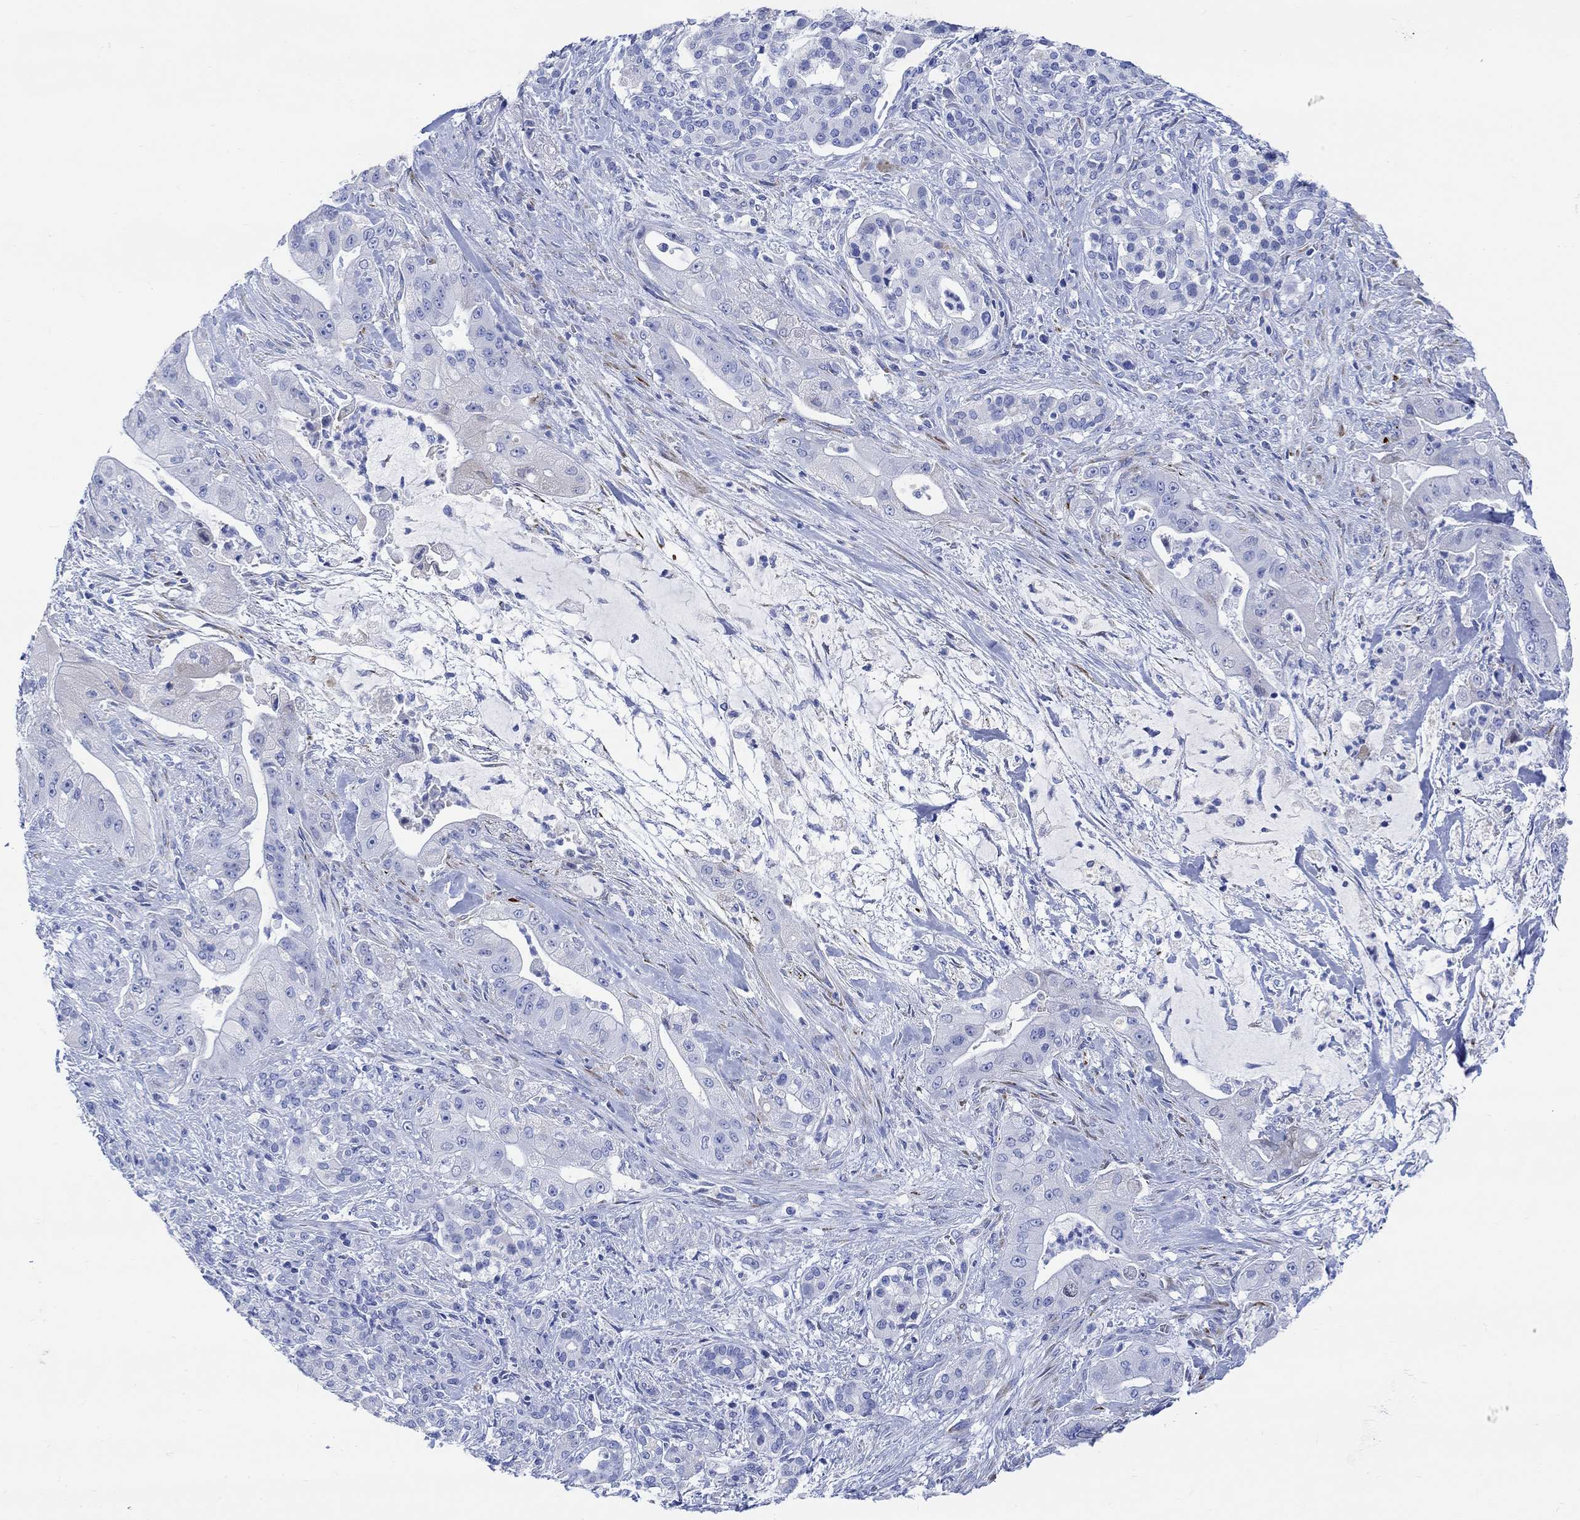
{"staining": {"intensity": "negative", "quantity": "none", "location": "none"}, "tissue": "pancreatic cancer", "cell_type": "Tumor cells", "image_type": "cancer", "snomed": [{"axis": "morphology", "description": "Normal tissue, NOS"}, {"axis": "morphology", "description": "Inflammation, NOS"}, {"axis": "morphology", "description": "Adenocarcinoma, NOS"}, {"axis": "topography", "description": "Pancreas"}], "caption": "There is no significant positivity in tumor cells of pancreatic adenocarcinoma.", "gene": "MYL1", "patient": {"sex": "male", "age": 57}}